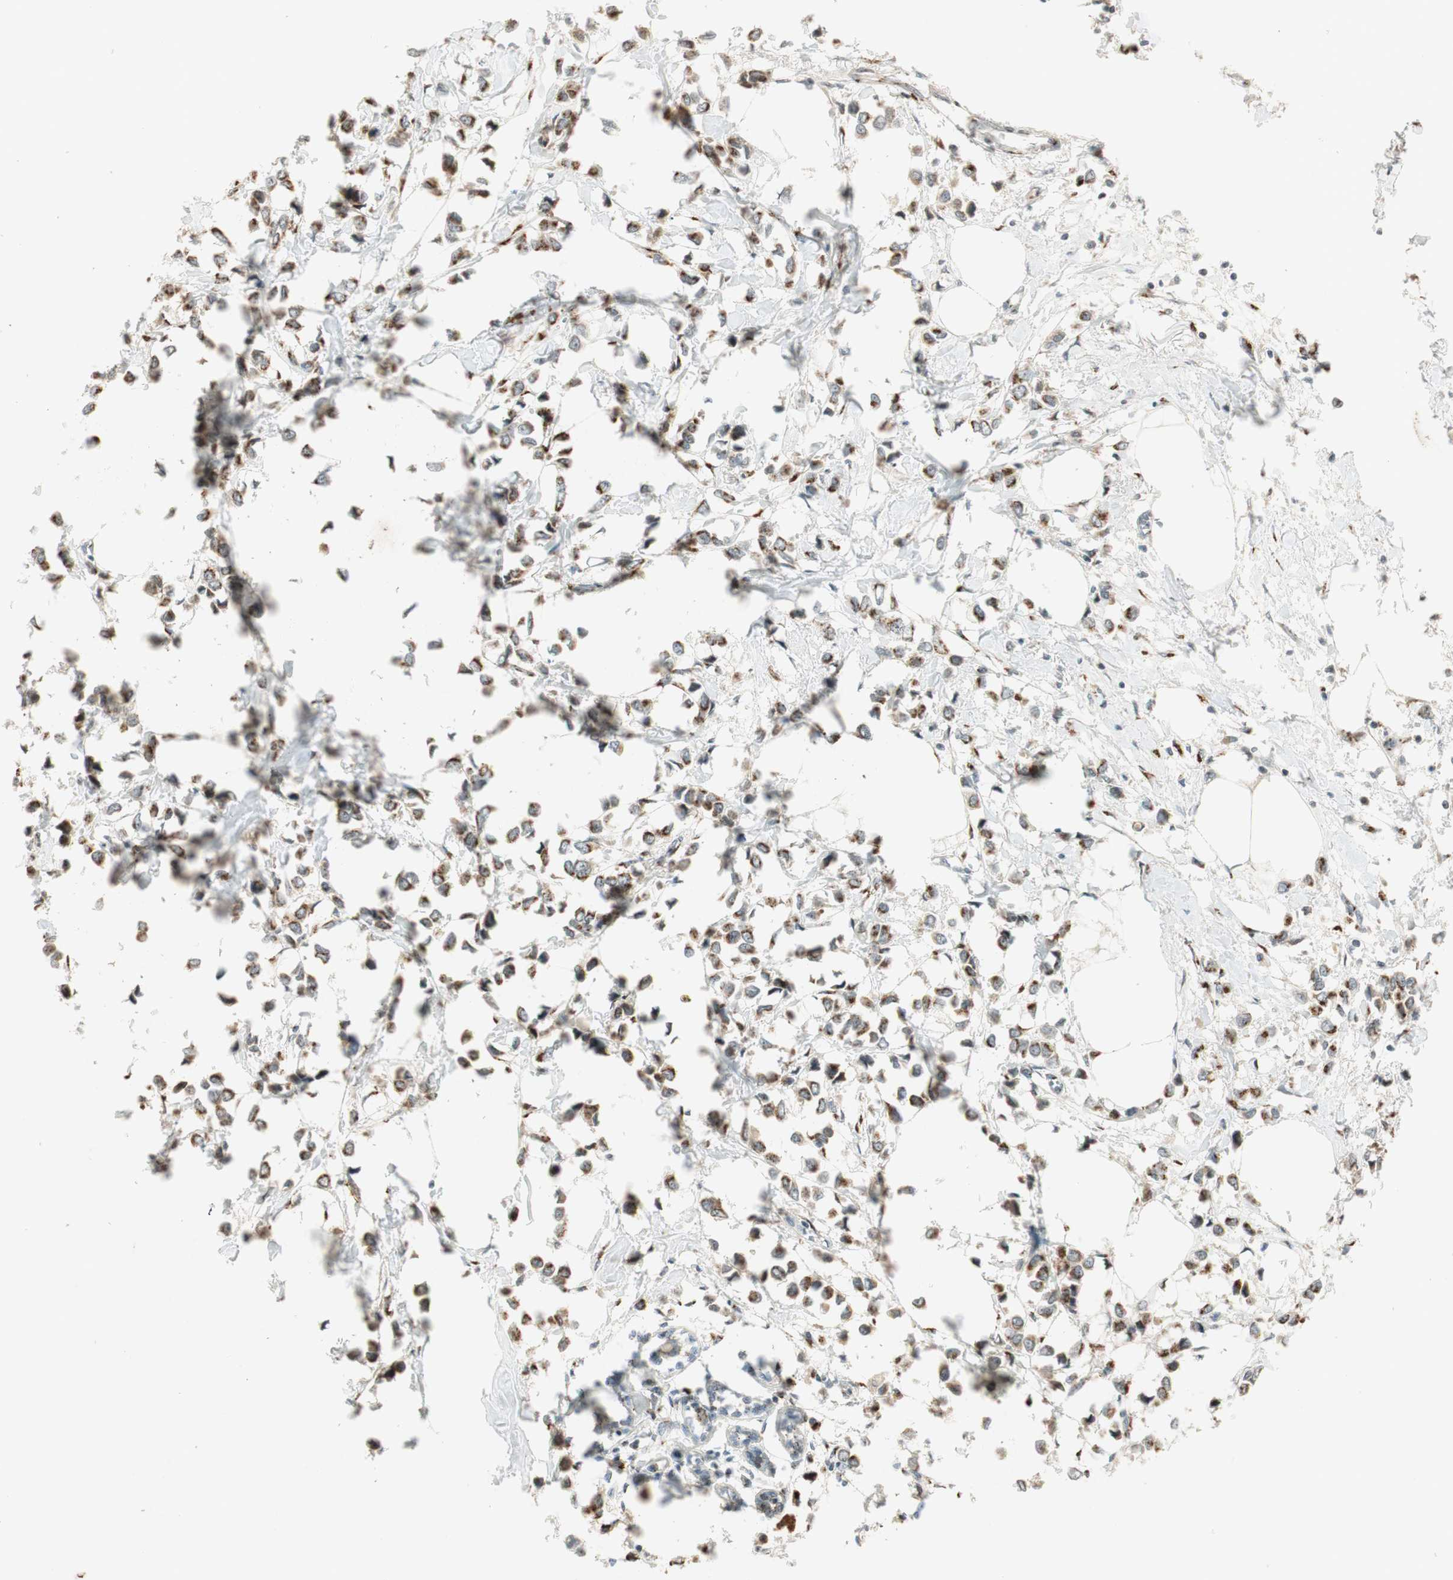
{"staining": {"intensity": "moderate", "quantity": ">75%", "location": "cytoplasmic/membranous"}, "tissue": "breast cancer", "cell_type": "Tumor cells", "image_type": "cancer", "snomed": [{"axis": "morphology", "description": "Lobular carcinoma"}, {"axis": "topography", "description": "Breast"}], "caption": "Immunohistochemistry (IHC) of human lobular carcinoma (breast) demonstrates medium levels of moderate cytoplasmic/membranous expression in approximately >75% of tumor cells. Ihc stains the protein of interest in brown and the nuclei are stained blue.", "gene": "NEO1", "patient": {"sex": "female", "age": 51}}